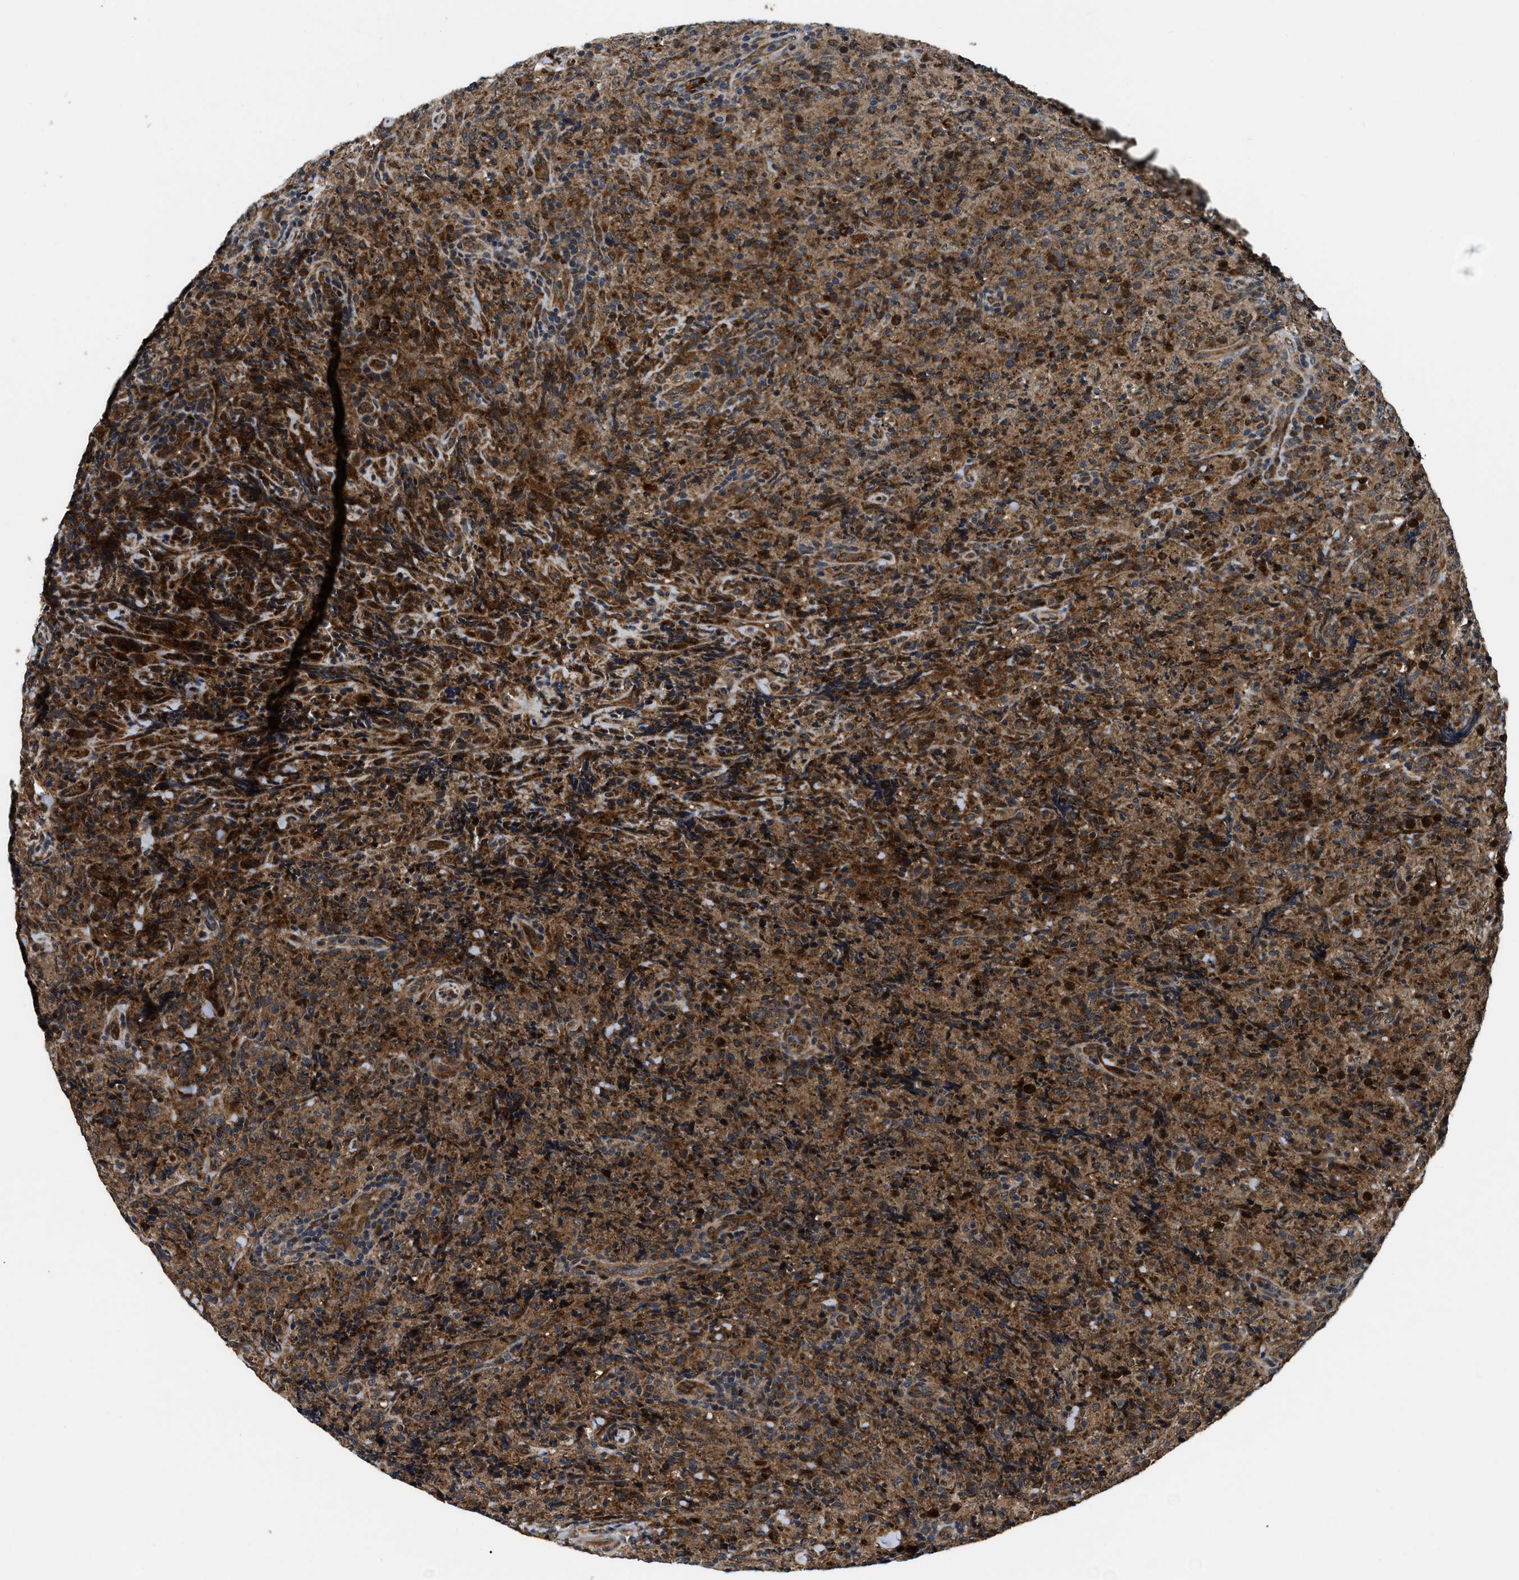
{"staining": {"intensity": "strong", "quantity": ">75%", "location": "cytoplasmic/membranous"}, "tissue": "lymphoma", "cell_type": "Tumor cells", "image_type": "cancer", "snomed": [{"axis": "morphology", "description": "Malignant lymphoma, non-Hodgkin's type, High grade"}, {"axis": "topography", "description": "Tonsil"}], "caption": "Approximately >75% of tumor cells in human lymphoma demonstrate strong cytoplasmic/membranous protein positivity as visualized by brown immunohistochemical staining.", "gene": "PPWD1", "patient": {"sex": "female", "age": 36}}